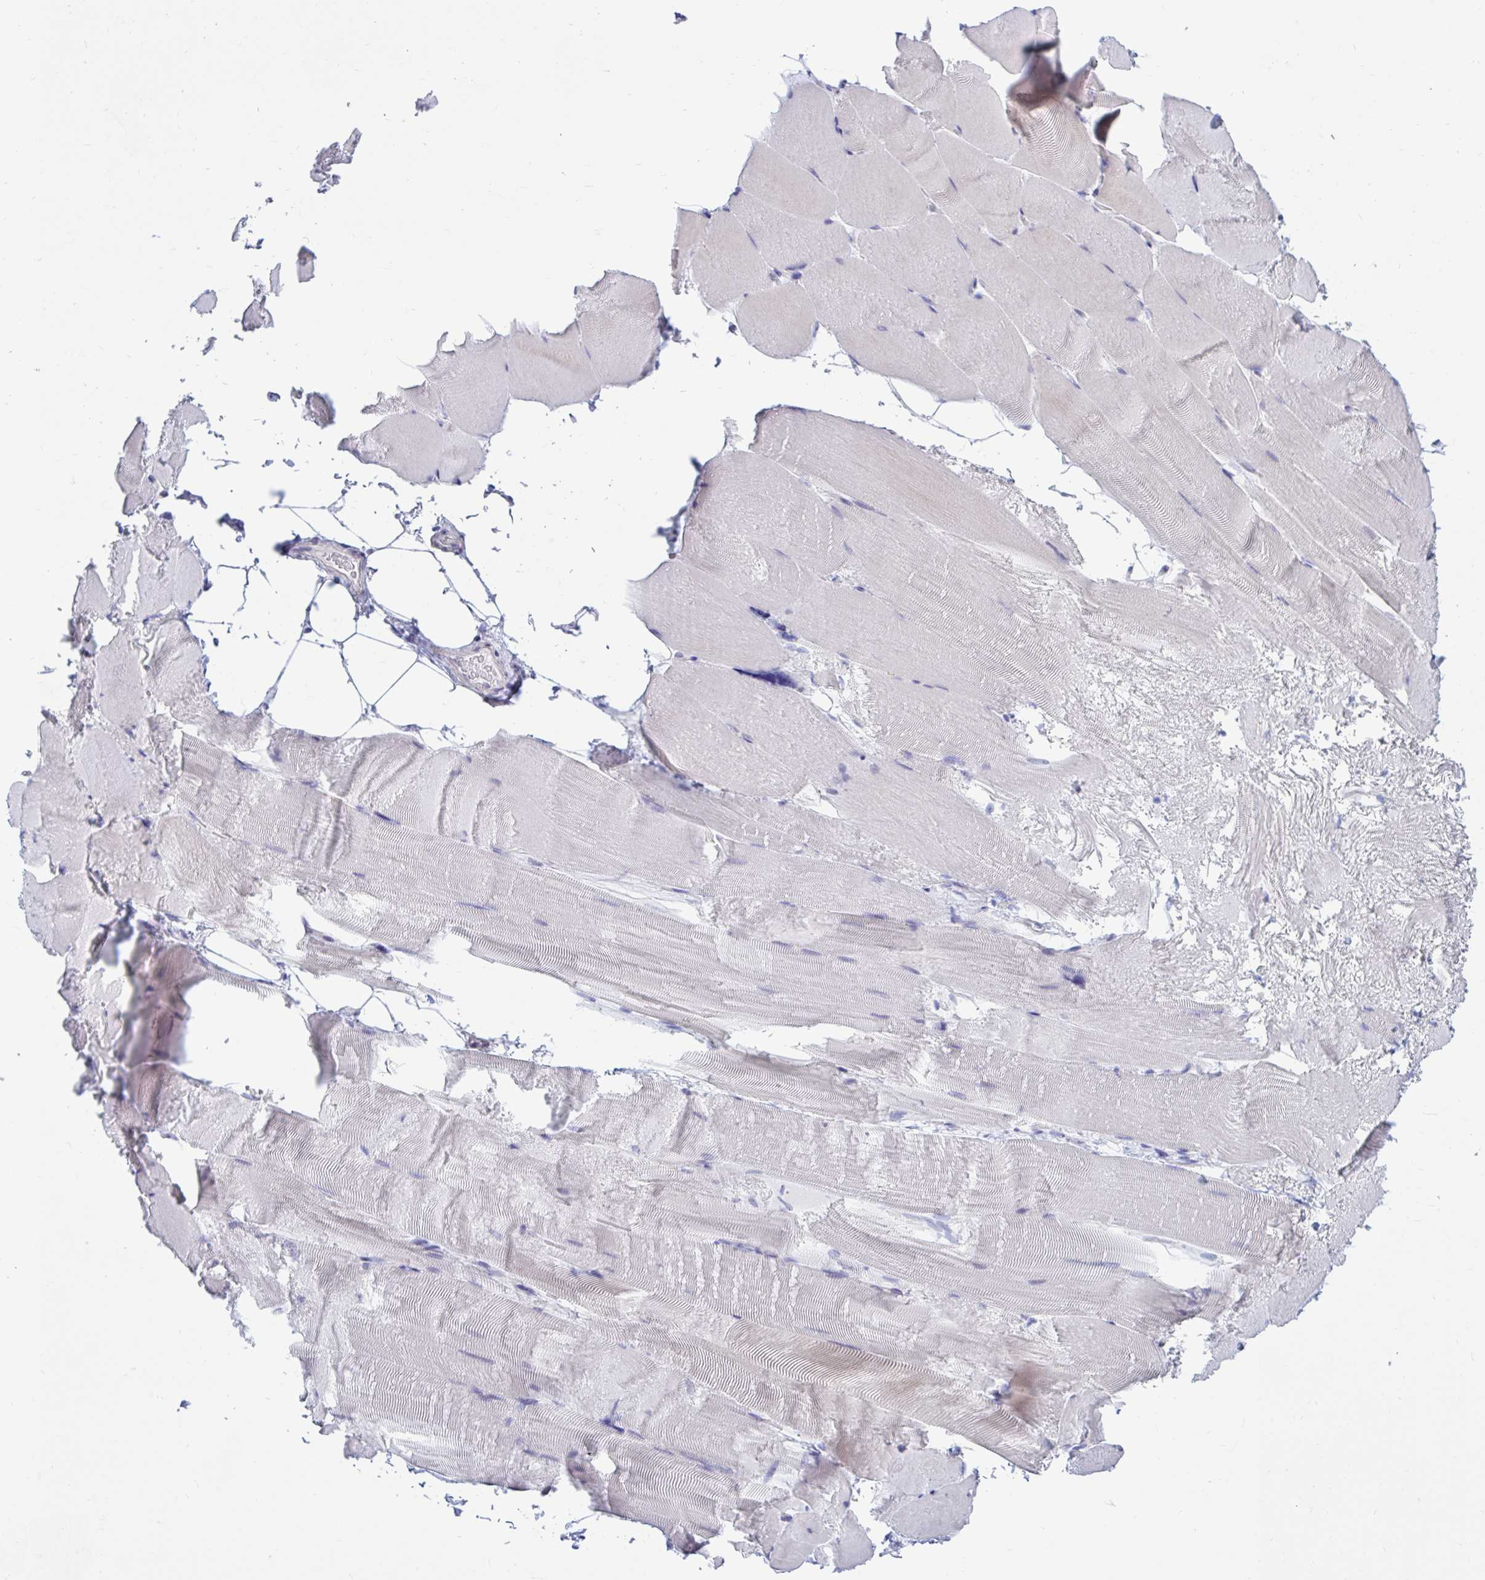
{"staining": {"intensity": "negative", "quantity": "none", "location": "none"}, "tissue": "skeletal muscle", "cell_type": "Myocytes", "image_type": "normal", "snomed": [{"axis": "morphology", "description": "Normal tissue, NOS"}, {"axis": "topography", "description": "Skeletal muscle"}], "caption": "Immunohistochemistry micrograph of benign skeletal muscle: skeletal muscle stained with DAB (3,3'-diaminobenzidine) shows no significant protein expression in myocytes. The staining was performed using DAB to visualize the protein expression in brown, while the nuclei were stained in blue with hematoxylin (Magnification: 20x).", "gene": "ARPP19", "patient": {"sex": "female", "age": 64}}